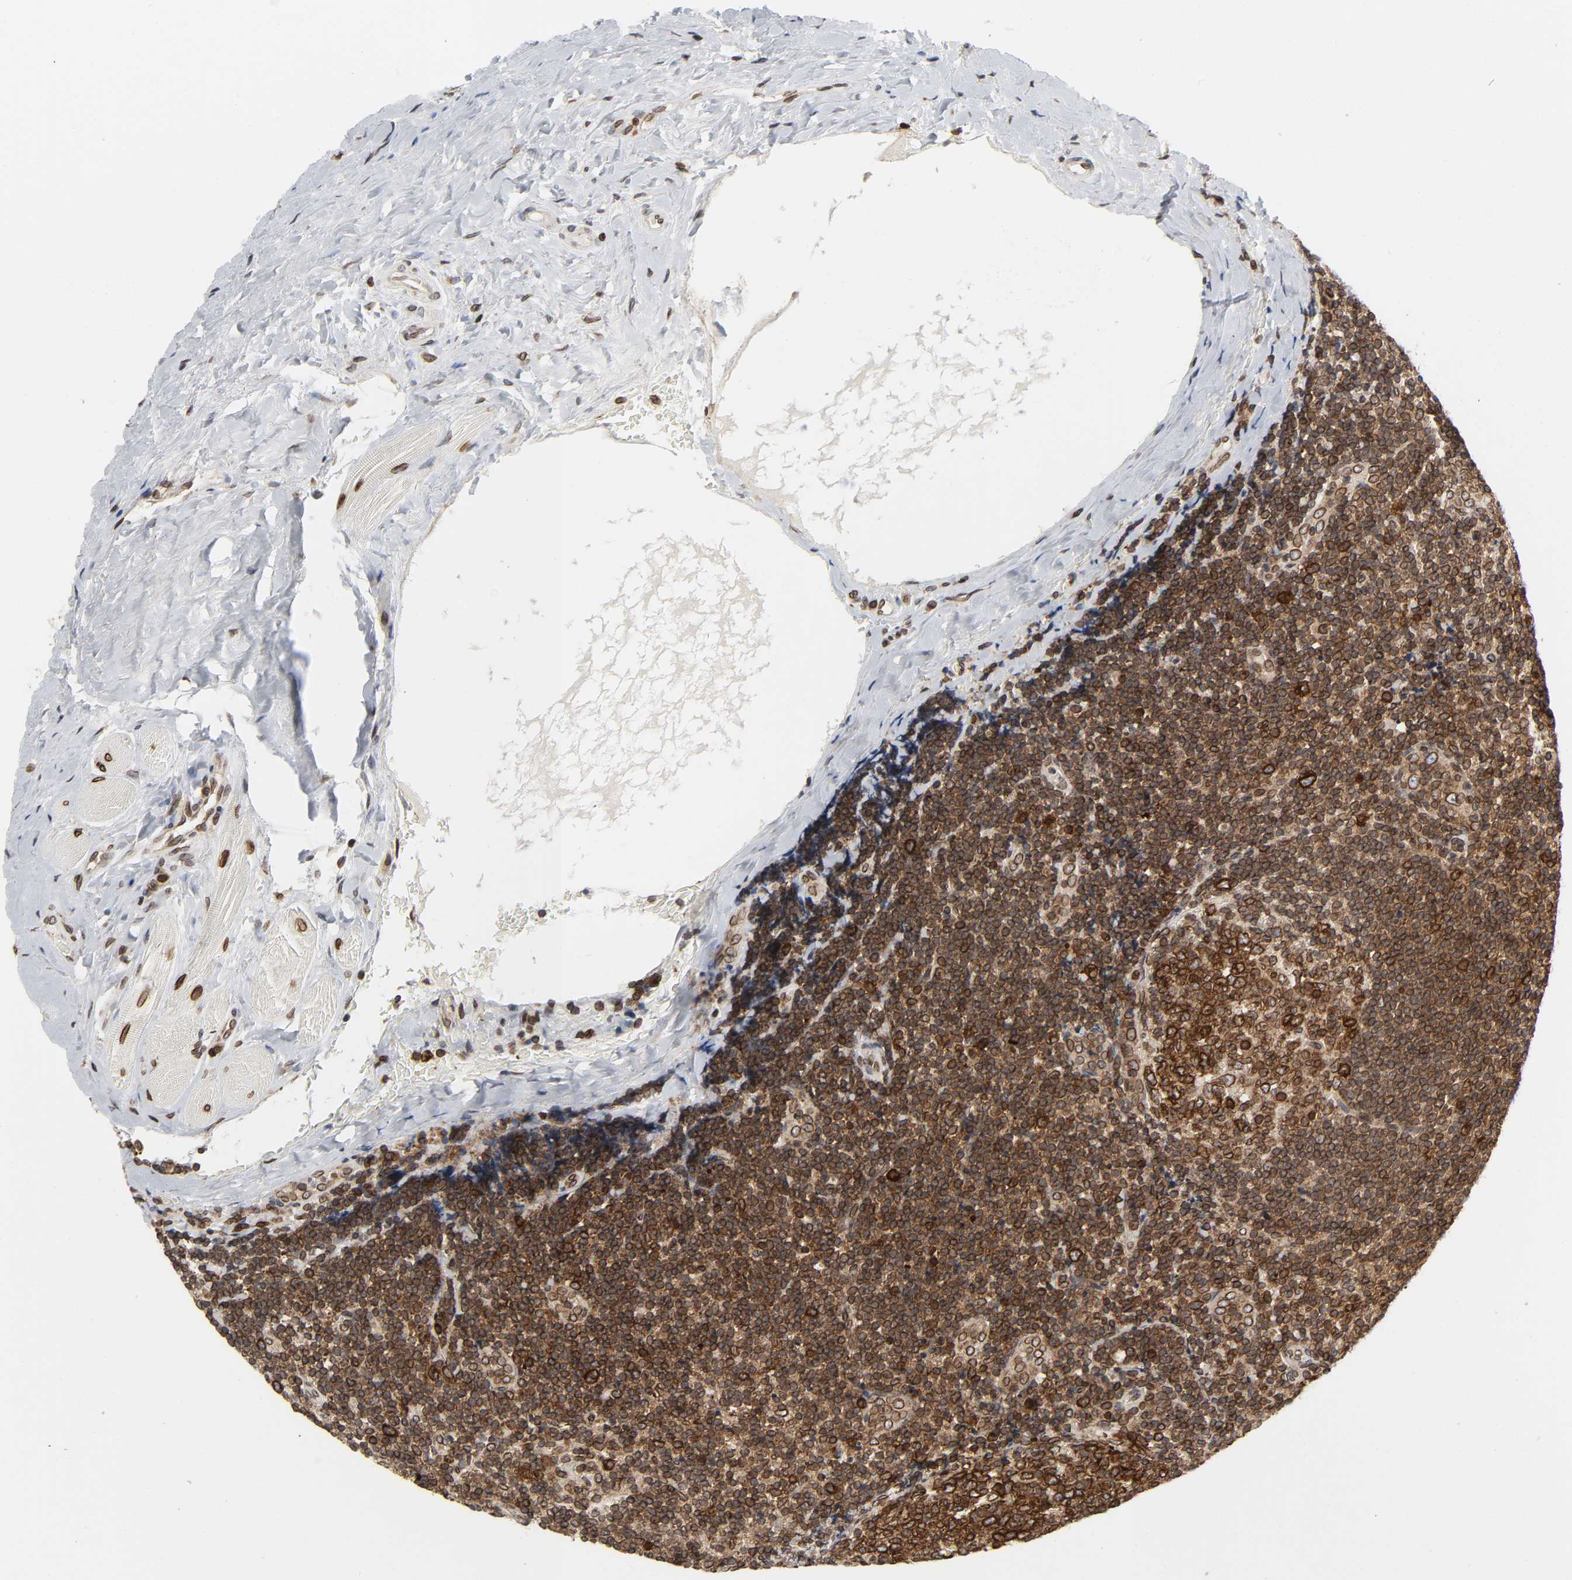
{"staining": {"intensity": "strong", "quantity": ">75%", "location": "cytoplasmic/membranous,nuclear"}, "tissue": "tonsil", "cell_type": "Germinal center cells", "image_type": "normal", "snomed": [{"axis": "morphology", "description": "Normal tissue, NOS"}, {"axis": "topography", "description": "Tonsil"}], "caption": "A high-resolution micrograph shows immunohistochemistry staining of normal tonsil, which exhibits strong cytoplasmic/membranous,nuclear staining in about >75% of germinal center cells.", "gene": "RANGAP1", "patient": {"sex": "male", "age": 31}}